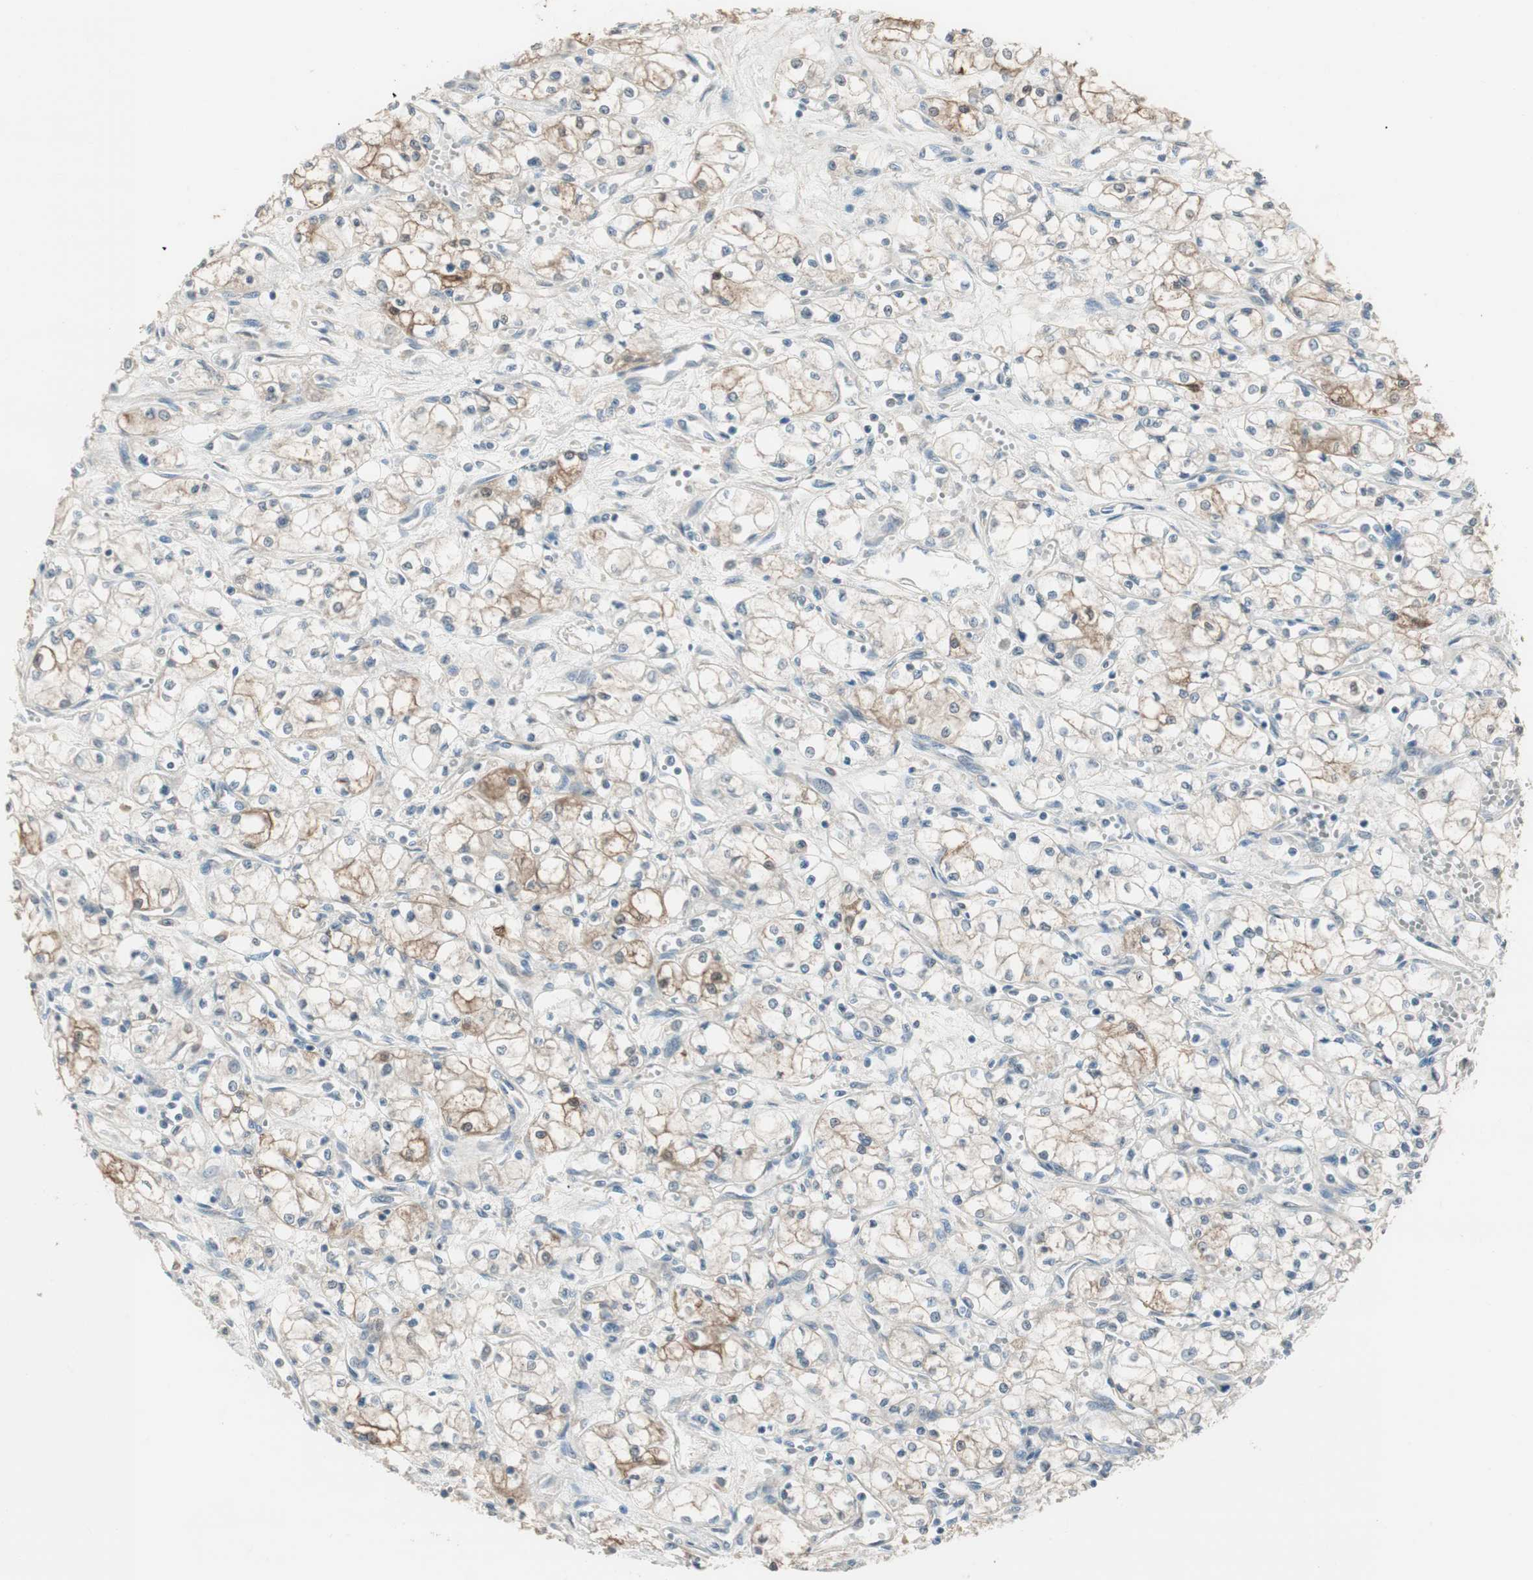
{"staining": {"intensity": "moderate", "quantity": "<25%", "location": "cytoplasmic/membranous"}, "tissue": "renal cancer", "cell_type": "Tumor cells", "image_type": "cancer", "snomed": [{"axis": "morphology", "description": "Normal tissue, NOS"}, {"axis": "morphology", "description": "Adenocarcinoma, NOS"}, {"axis": "topography", "description": "Kidney"}], "caption": "Renal cancer stained for a protein (brown) reveals moderate cytoplasmic/membranous positive staining in approximately <25% of tumor cells.", "gene": "EVA1A", "patient": {"sex": "male", "age": 59}}